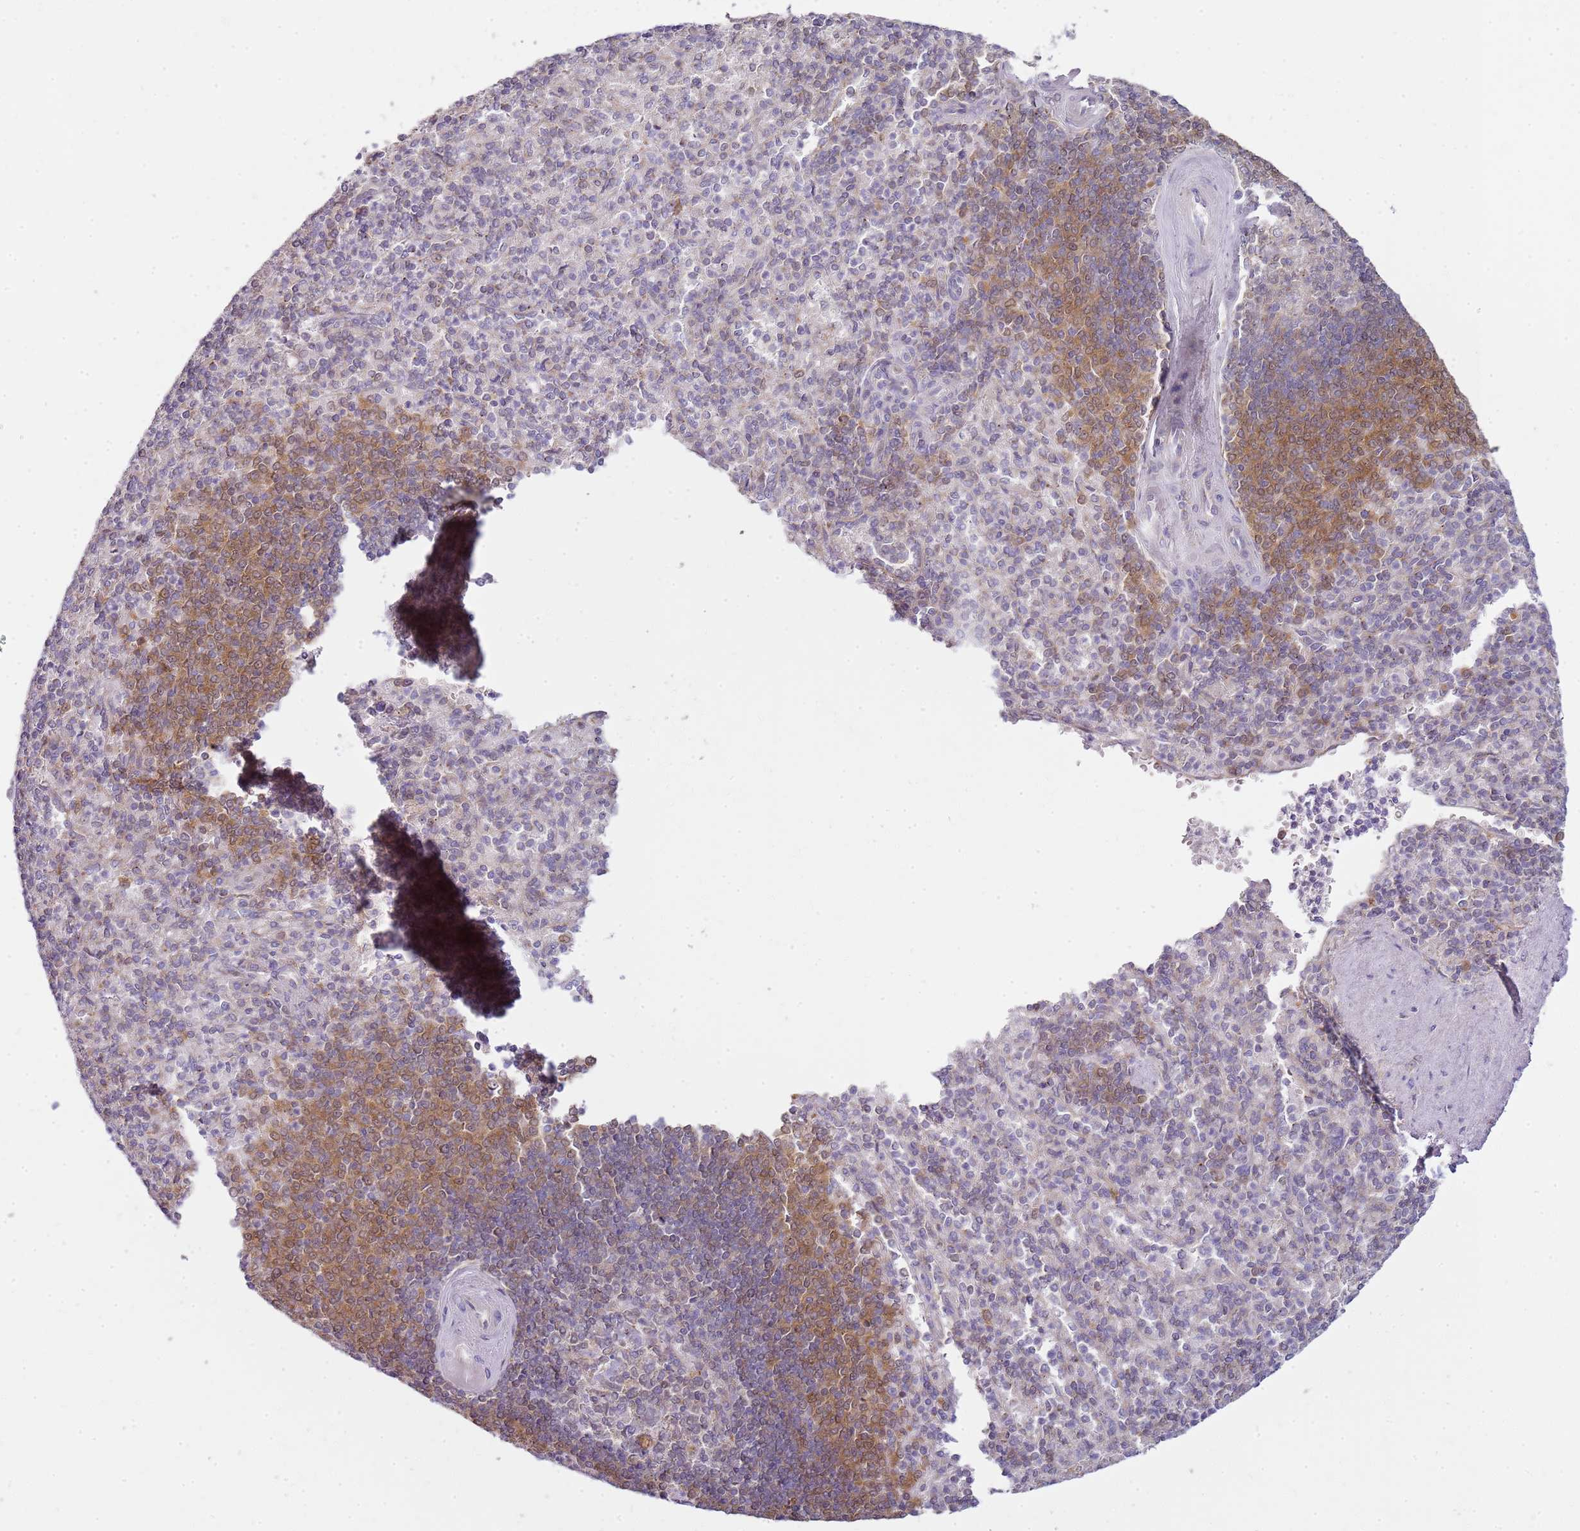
{"staining": {"intensity": "moderate", "quantity": "<25%", "location": "cytoplasmic/membranous"}, "tissue": "spleen", "cell_type": "Cells in red pulp", "image_type": "normal", "snomed": [{"axis": "morphology", "description": "Normal tissue, NOS"}, {"axis": "topography", "description": "Spleen"}], "caption": "There is low levels of moderate cytoplasmic/membranous positivity in cells in red pulp of unremarkable spleen, as demonstrated by immunohistochemical staining (brown color).", "gene": "GRAP", "patient": {"sex": "male", "age": 82}}